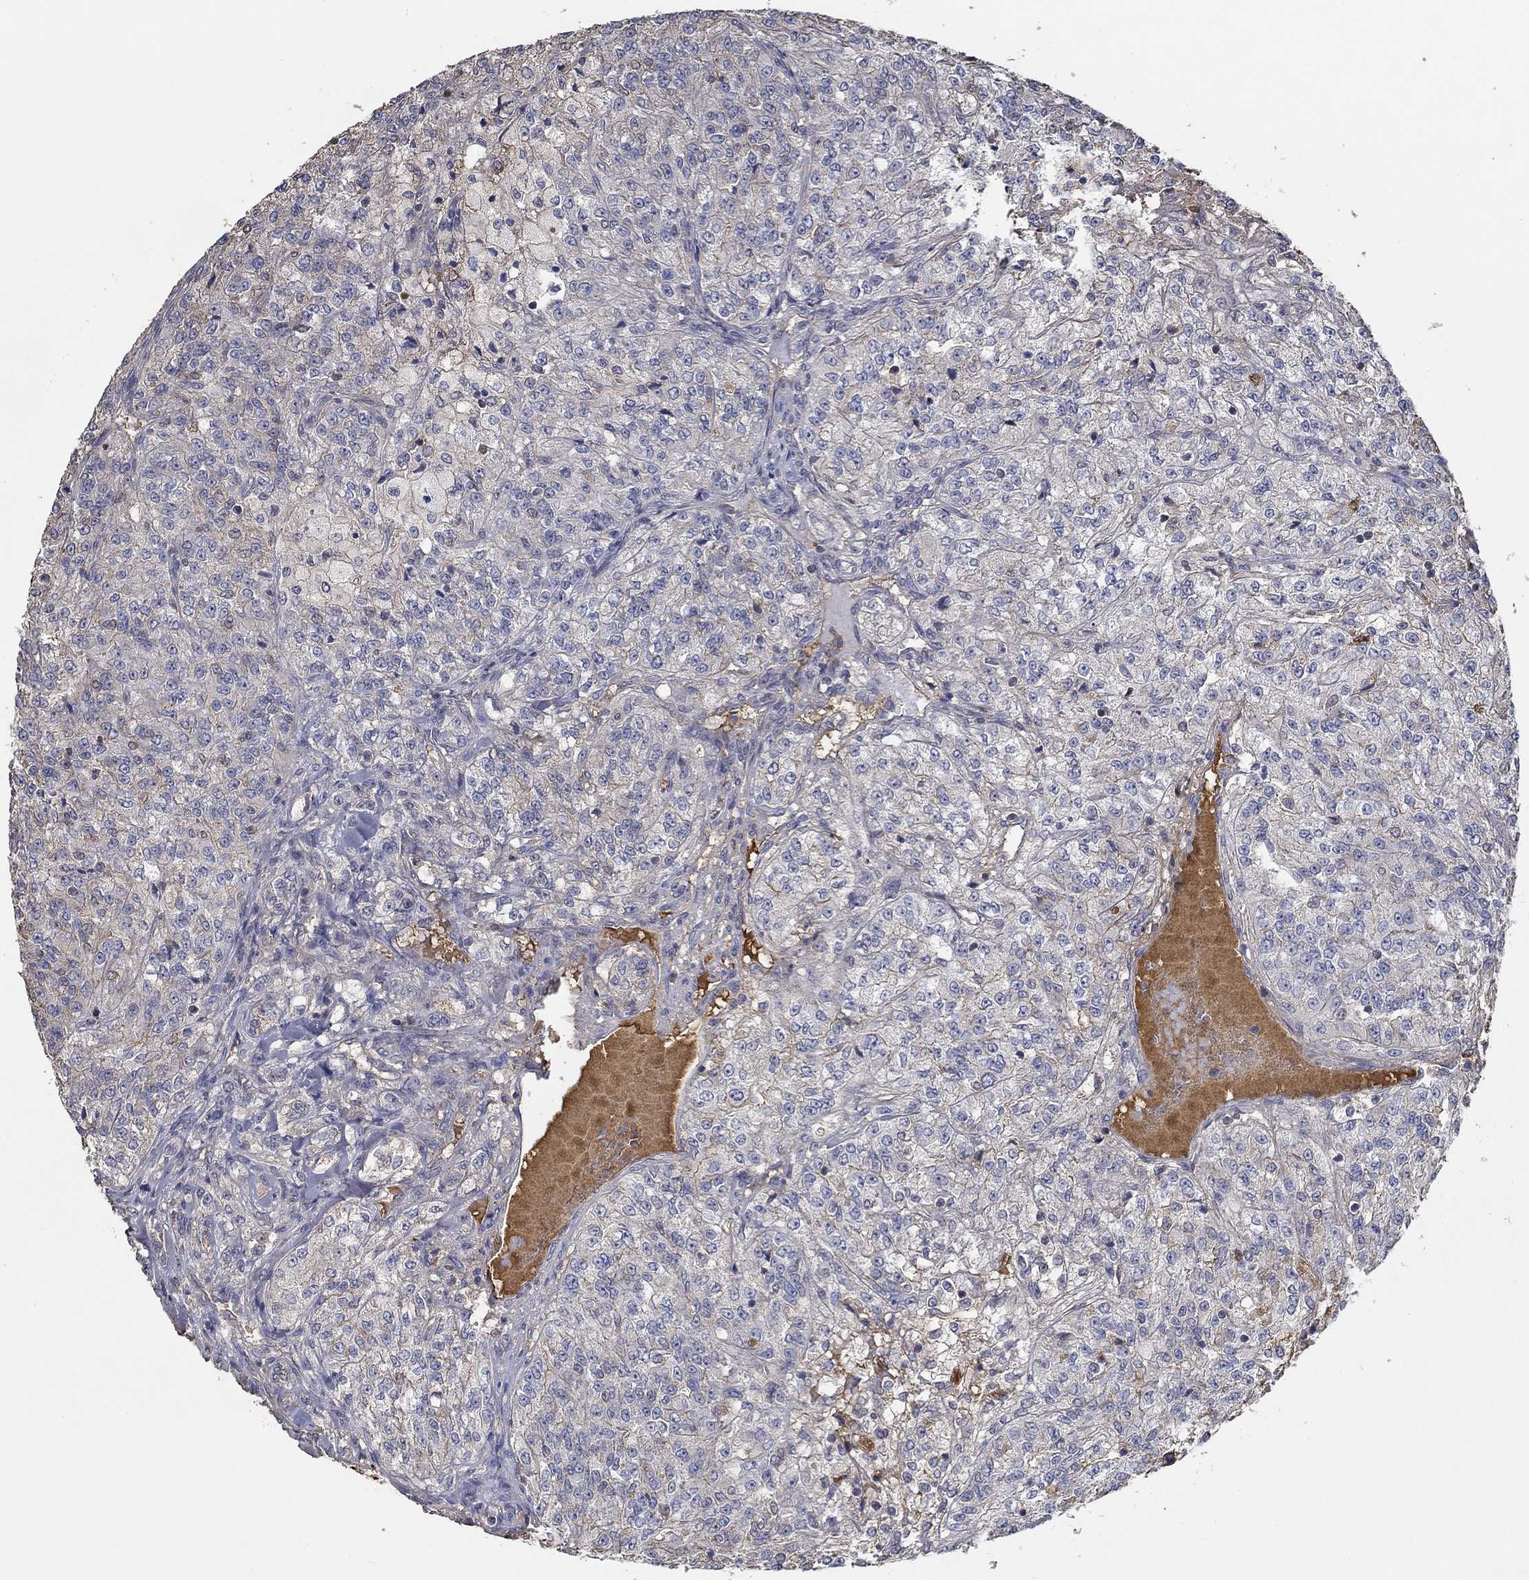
{"staining": {"intensity": "negative", "quantity": "none", "location": "none"}, "tissue": "renal cancer", "cell_type": "Tumor cells", "image_type": "cancer", "snomed": [{"axis": "morphology", "description": "Adenocarcinoma, NOS"}, {"axis": "topography", "description": "Kidney"}], "caption": "Tumor cells show no significant expression in renal cancer.", "gene": "IL10", "patient": {"sex": "female", "age": 63}}